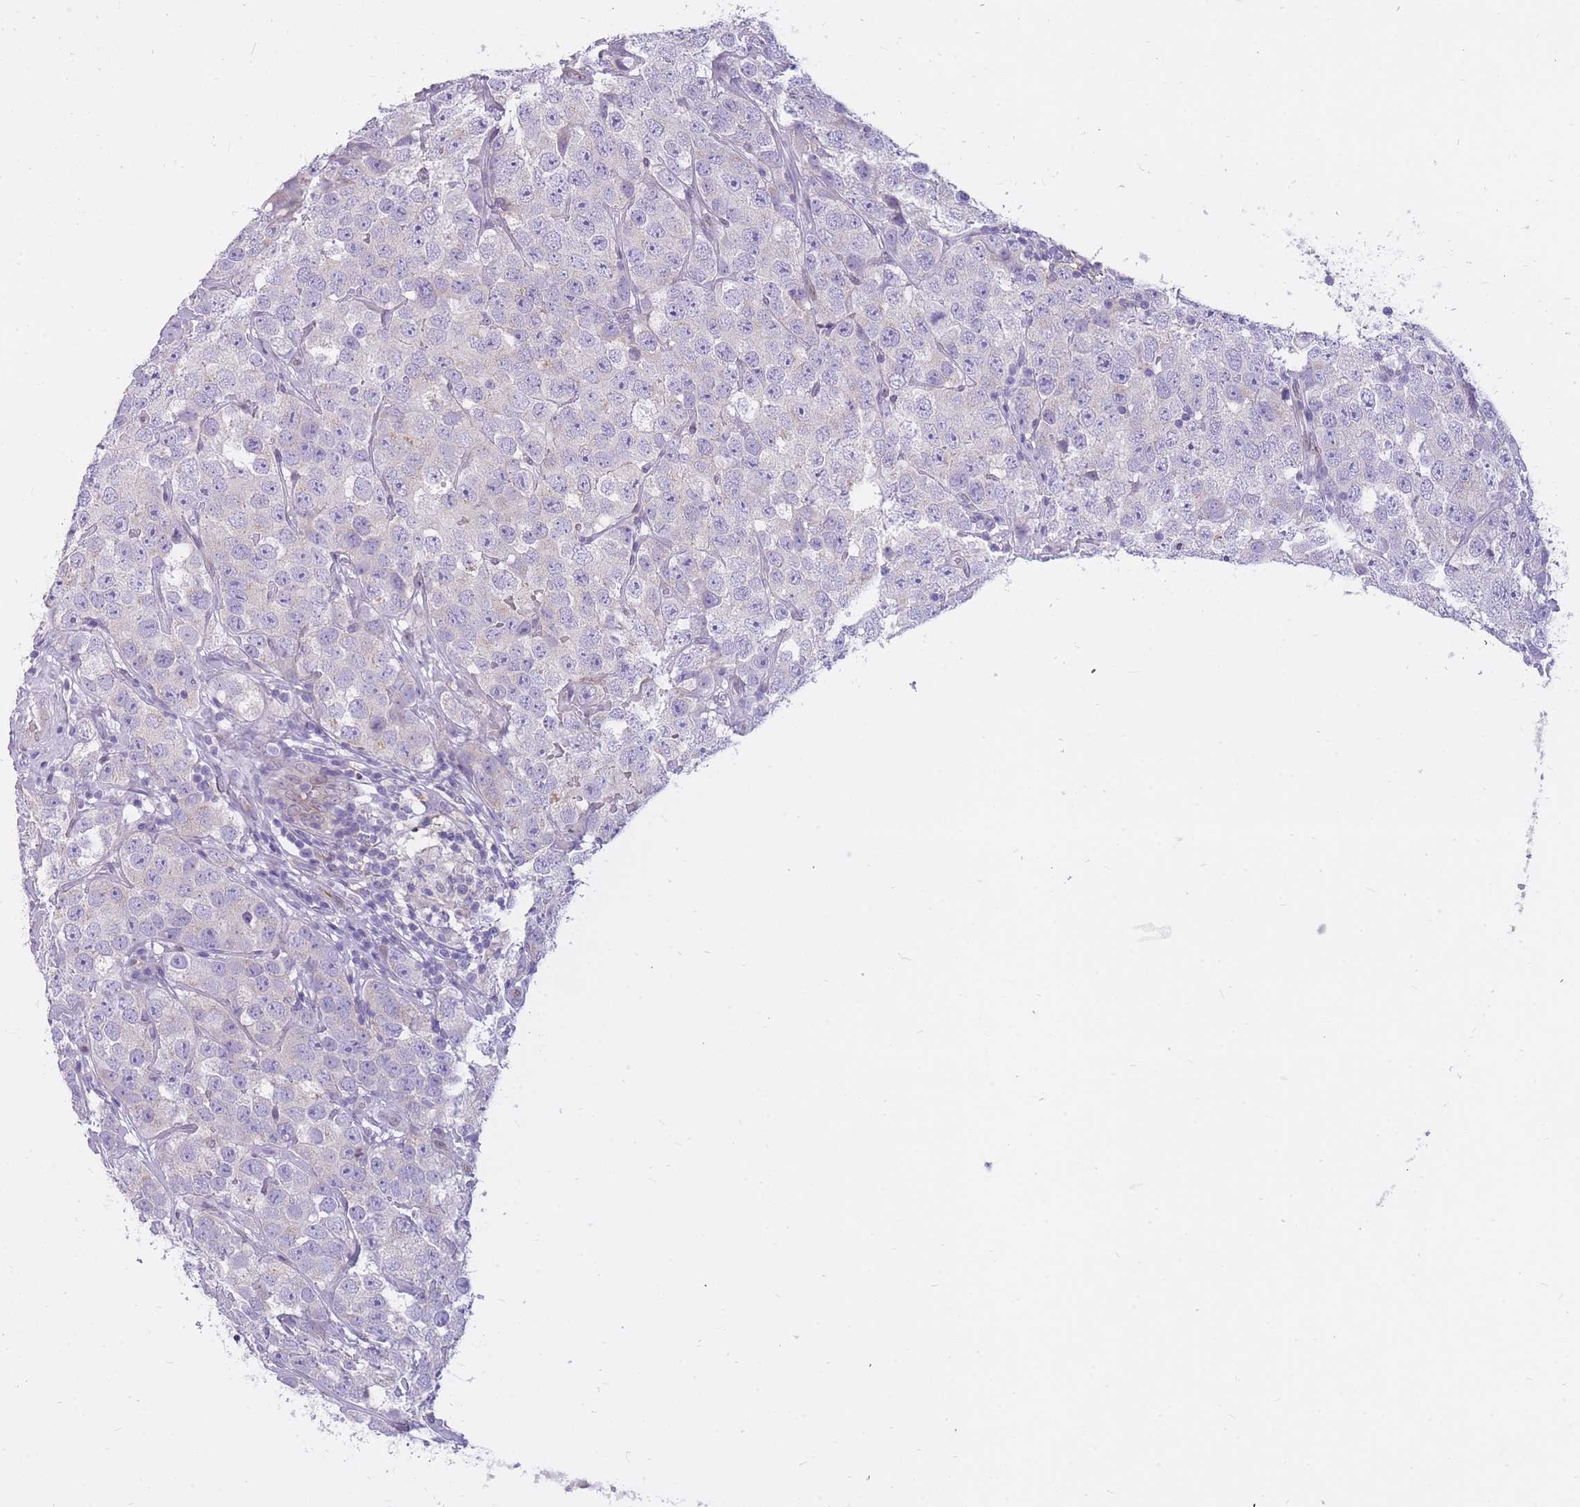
{"staining": {"intensity": "negative", "quantity": "none", "location": "none"}, "tissue": "testis cancer", "cell_type": "Tumor cells", "image_type": "cancer", "snomed": [{"axis": "morphology", "description": "Seminoma, NOS"}, {"axis": "topography", "description": "Testis"}], "caption": "Immunohistochemistry (IHC) of seminoma (testis) reveals no staining in tumor cells. (DAB immunohistochemistry with hematoxylin counter stain).", "gene": "HOOK2", "patient": {"sex": "male", "age": 28}}